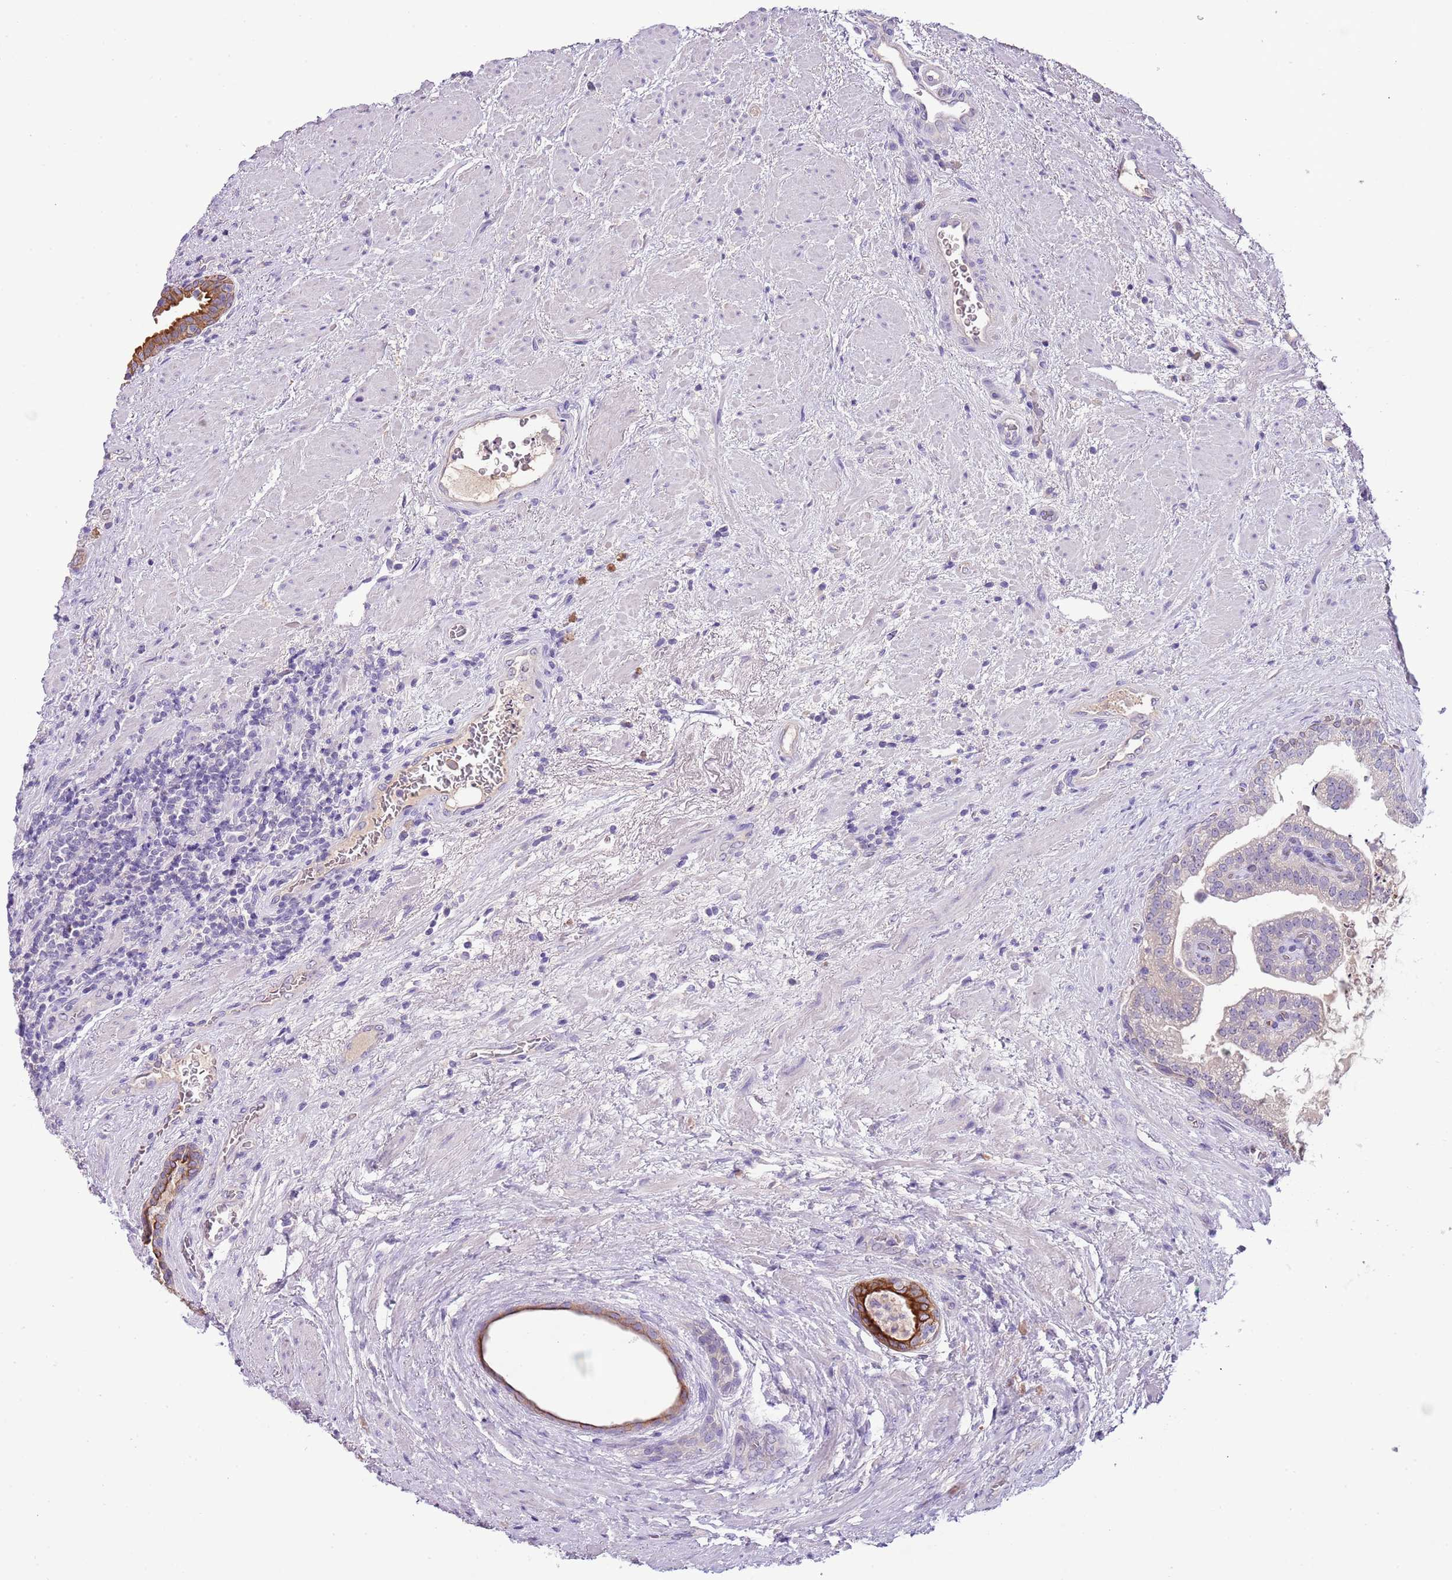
{"staining": {"intensity": "negative", "quantity": "none", "location": "none"}, "tissue": "prostate cancer", "cell_type": "Tumor cells", "image_type": "cancer", "snomed": [{"axis": "morphology", "description": "Adenocarcinoma, High grade"}, {"axis": "topography", "description": "Prostate"}], "caption": "DAB immunohistochemical staining of prostate cancer displays no significant expression in tumor cells. The staining was performed using DAB (3,3'-diaminobenzidine) to visualize the protein expression in brown, while the nuclei were stained in blue with hematoxylin (Magnification: 20x).", "gene": "HES3", "patient": {"sex": "male", "age": 70}}